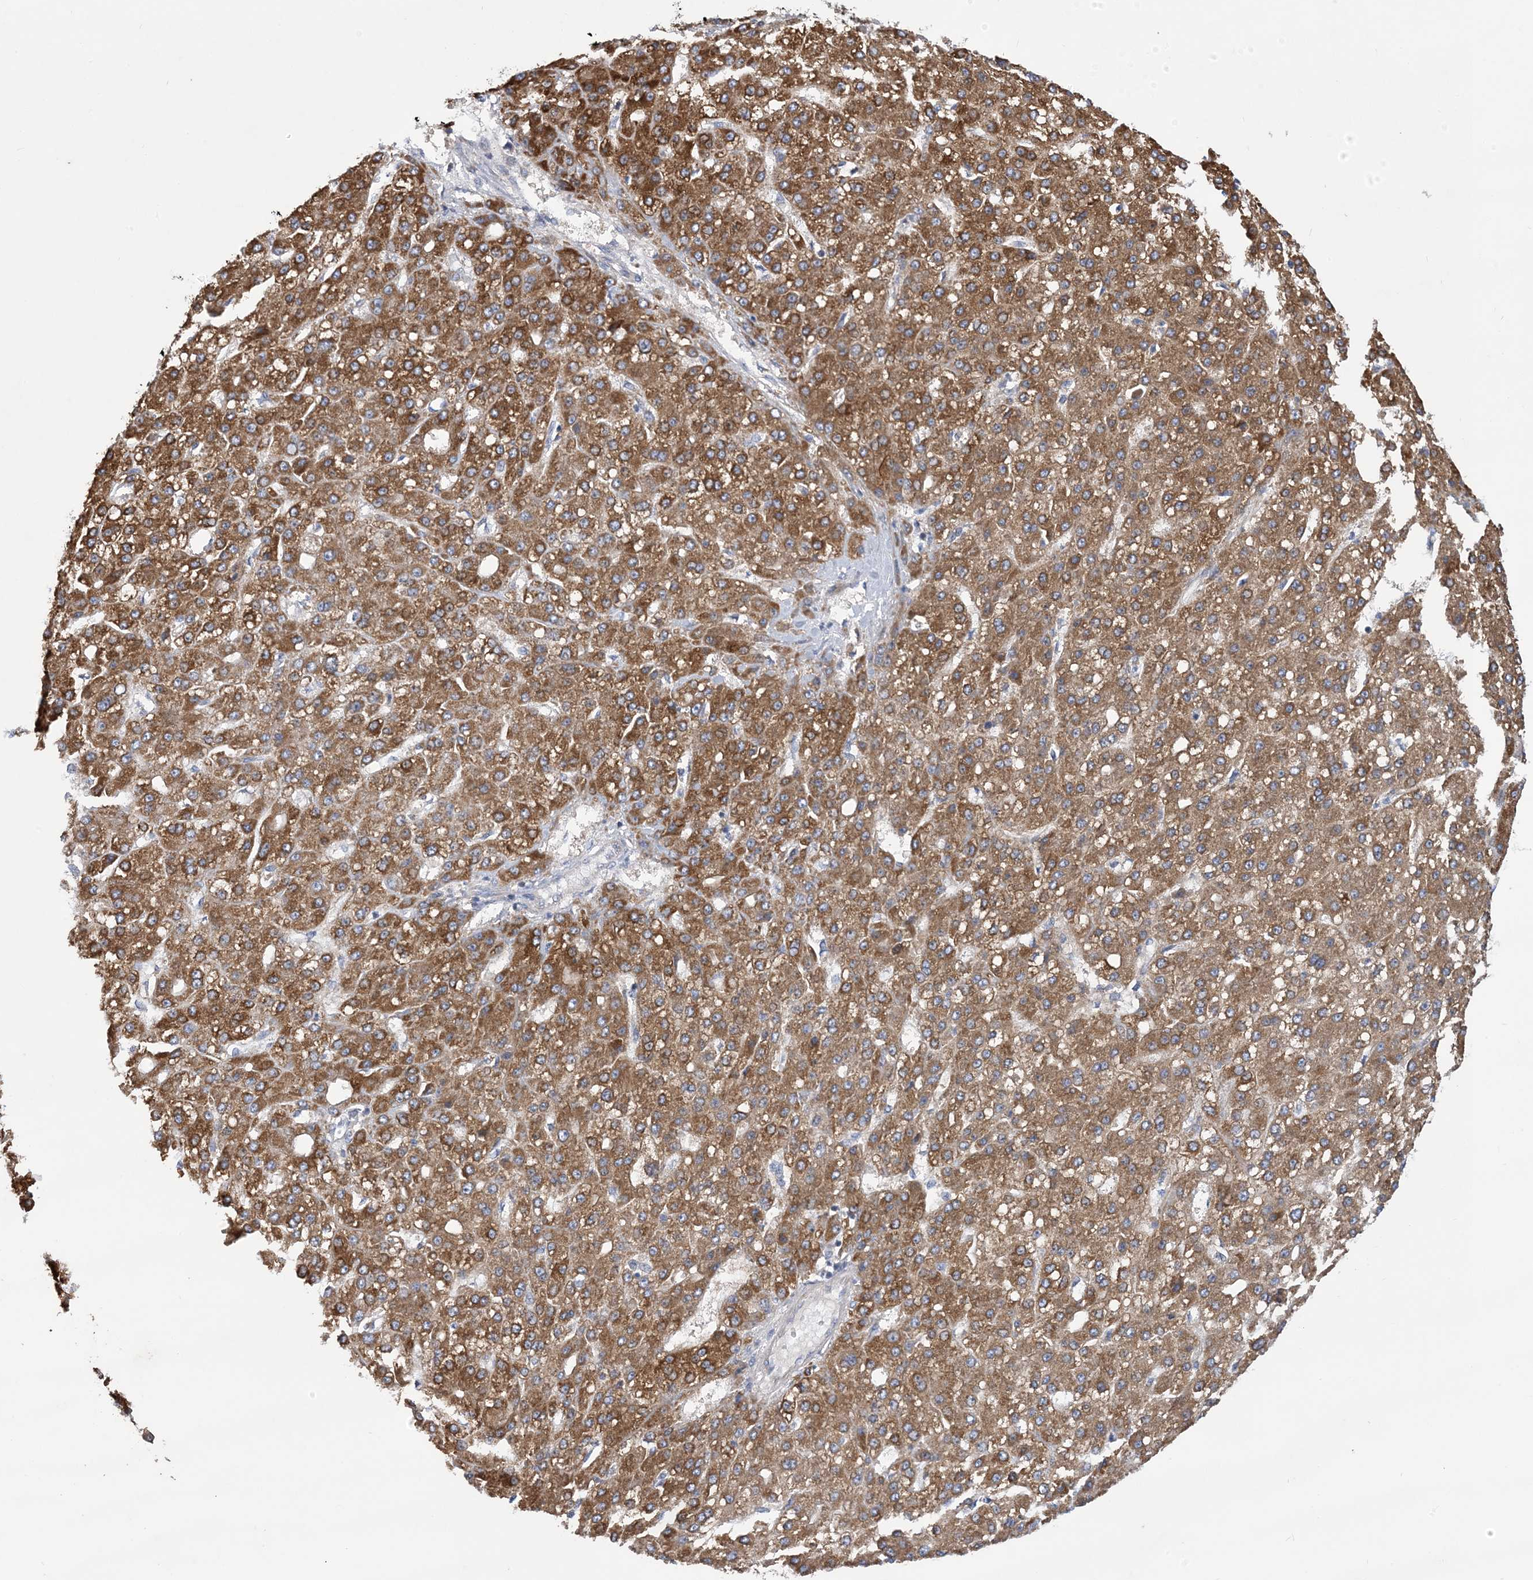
{"staining": {"intensity": "moderate", "quantity": ">75%", "location": "cytoplasmic/membranous"}, "tissue": "liver cancer", "cell_type": "Tumor cells", "image_type": "cancer", "snomed": [{"axis": "morphology", "description": "Carcinoma, Hepatocellular, NOS"}, {"axis": "topography", "description": "Liver"}], "caption": "Tumor cells demonstrate medium levels of moderate cytoplasmic/membranous staining in about >75% of cells in human hepatocellular carcinoma (liver).", "gene": "CLEC16A", "patient": {"sex": "male", "age": 67}}